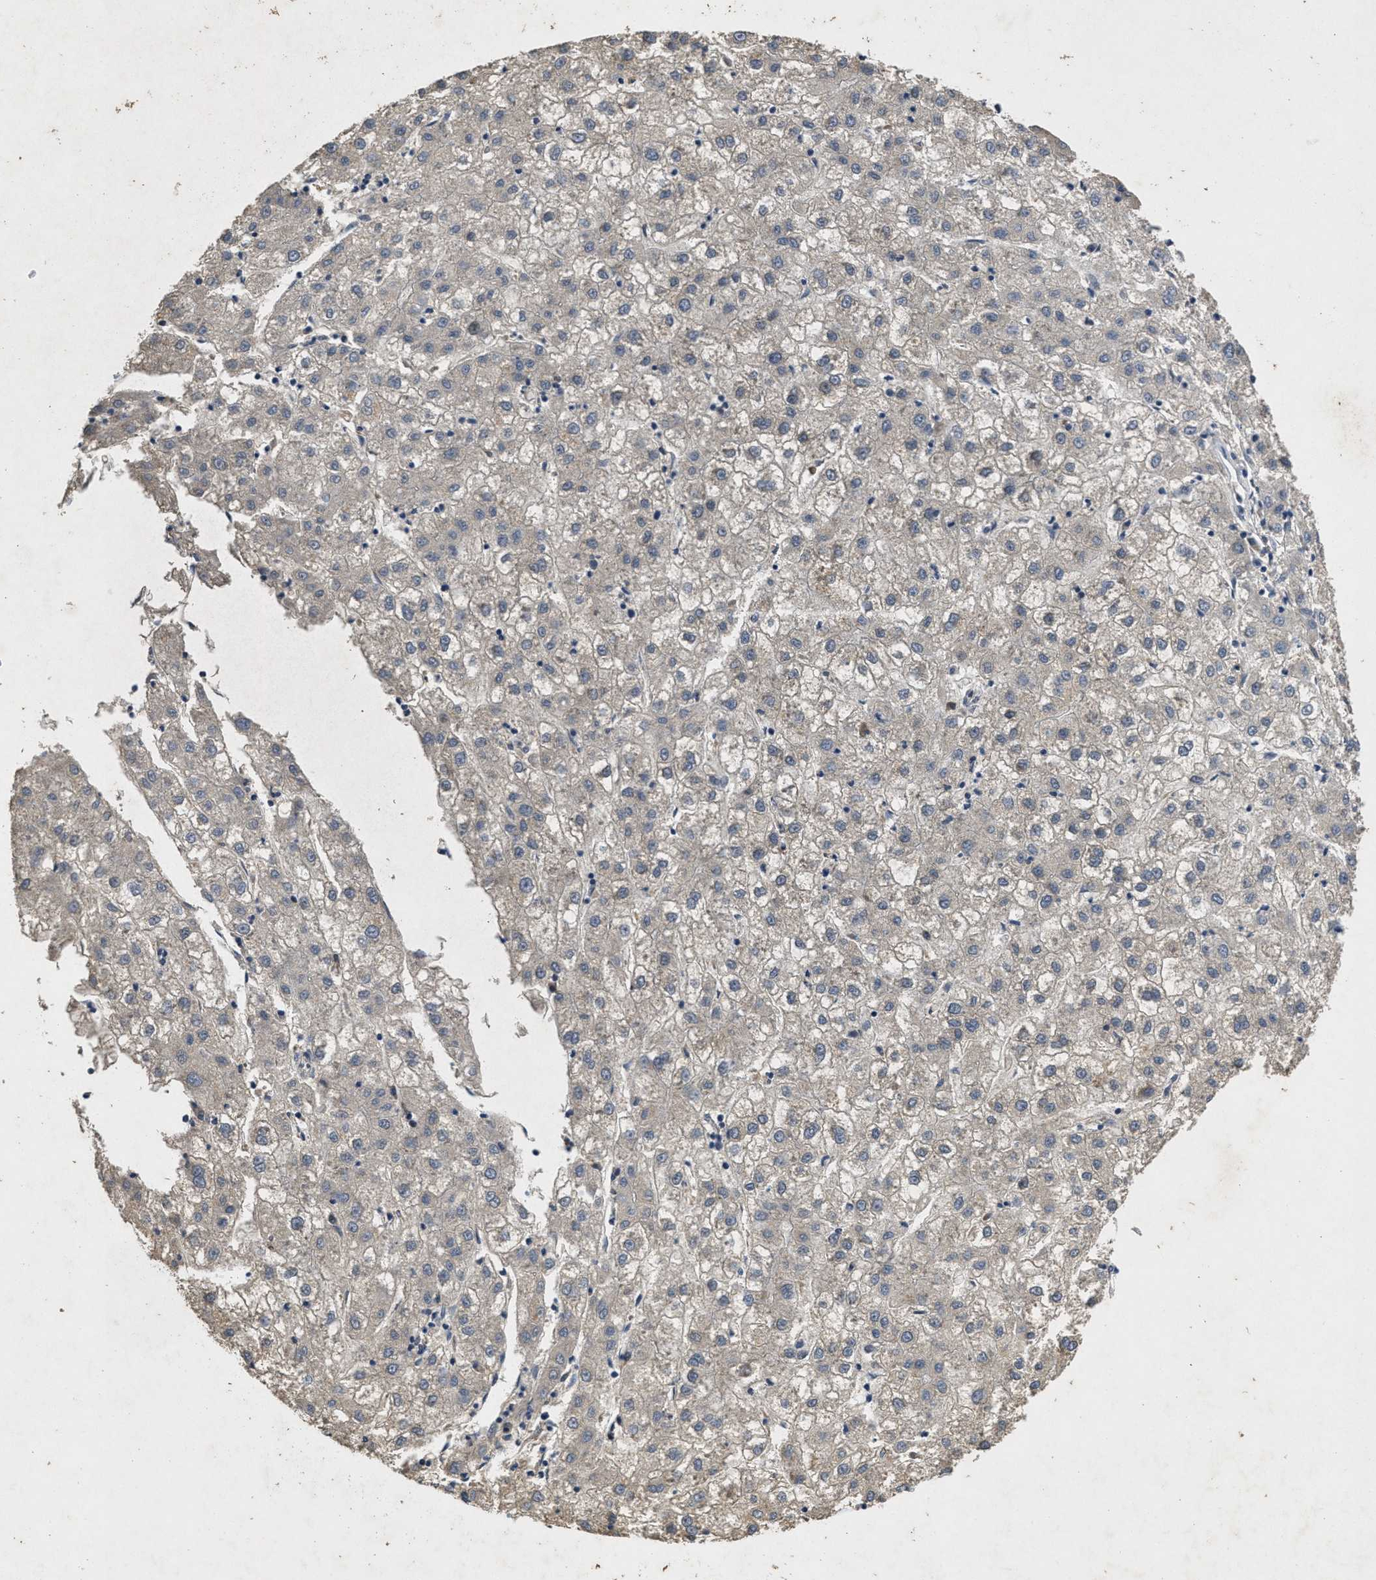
{"staining": {"intensity": "negative", "quantity": "none", "location": "none"}, "tissue": "liver cancer", "cell_type": "Tumor cells", "image_type": "cancer", "snomed": [{"axis": "morphology", "description": "Carcinoma, Hepatocellular, NOS"}, {"axis": "topography", "description": "Liver"}], "caption": "Protein analysis of liver cancer (hepatocellular carcinoma) displays no significant expression in tumor cells.", "gene": "PAPOLG", "patient": {"sex": "male", "age": 72}}